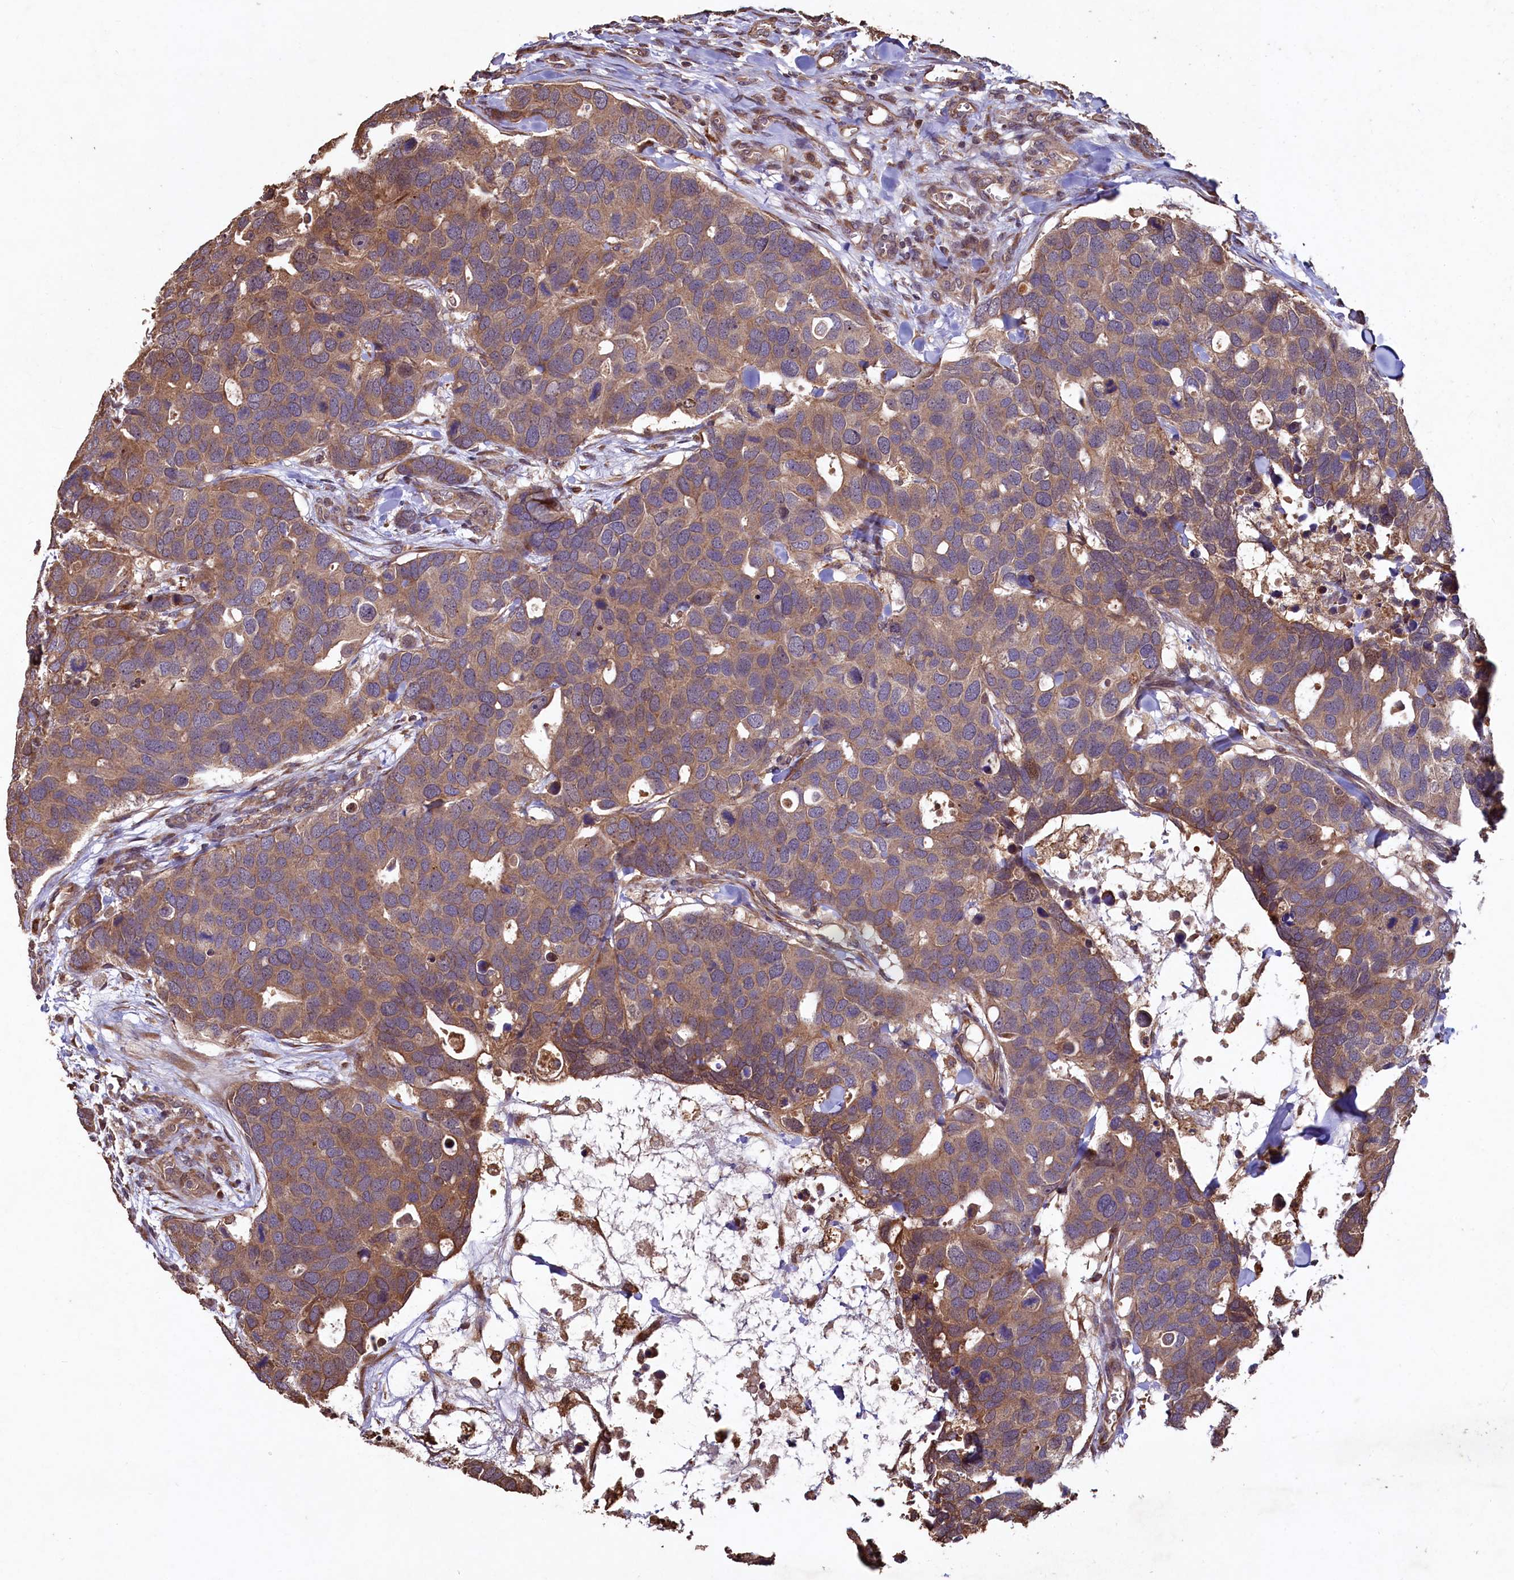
{"staining": {"intensity": "moderate", "quantity": ">75%", "location": "cytoplasmic/membranous"}, "tissue": "breast cancer", "cell_type": "Tumor cells", "image_type": "cancer", "snomed": [{"axis": "morphology", "description": "Duct carcinoma"}, {"axis": "topography", "description": "Breast"}], "caption": "This is an image of immunohistochemistry (IHC) staining of invasive ductal carcinoma (breast), which shows moderate positivity in the cytoplasmic/membranous of tumor cells.", "gene": "TMEM98", "patient": {"sex": "female", "age": 83}}